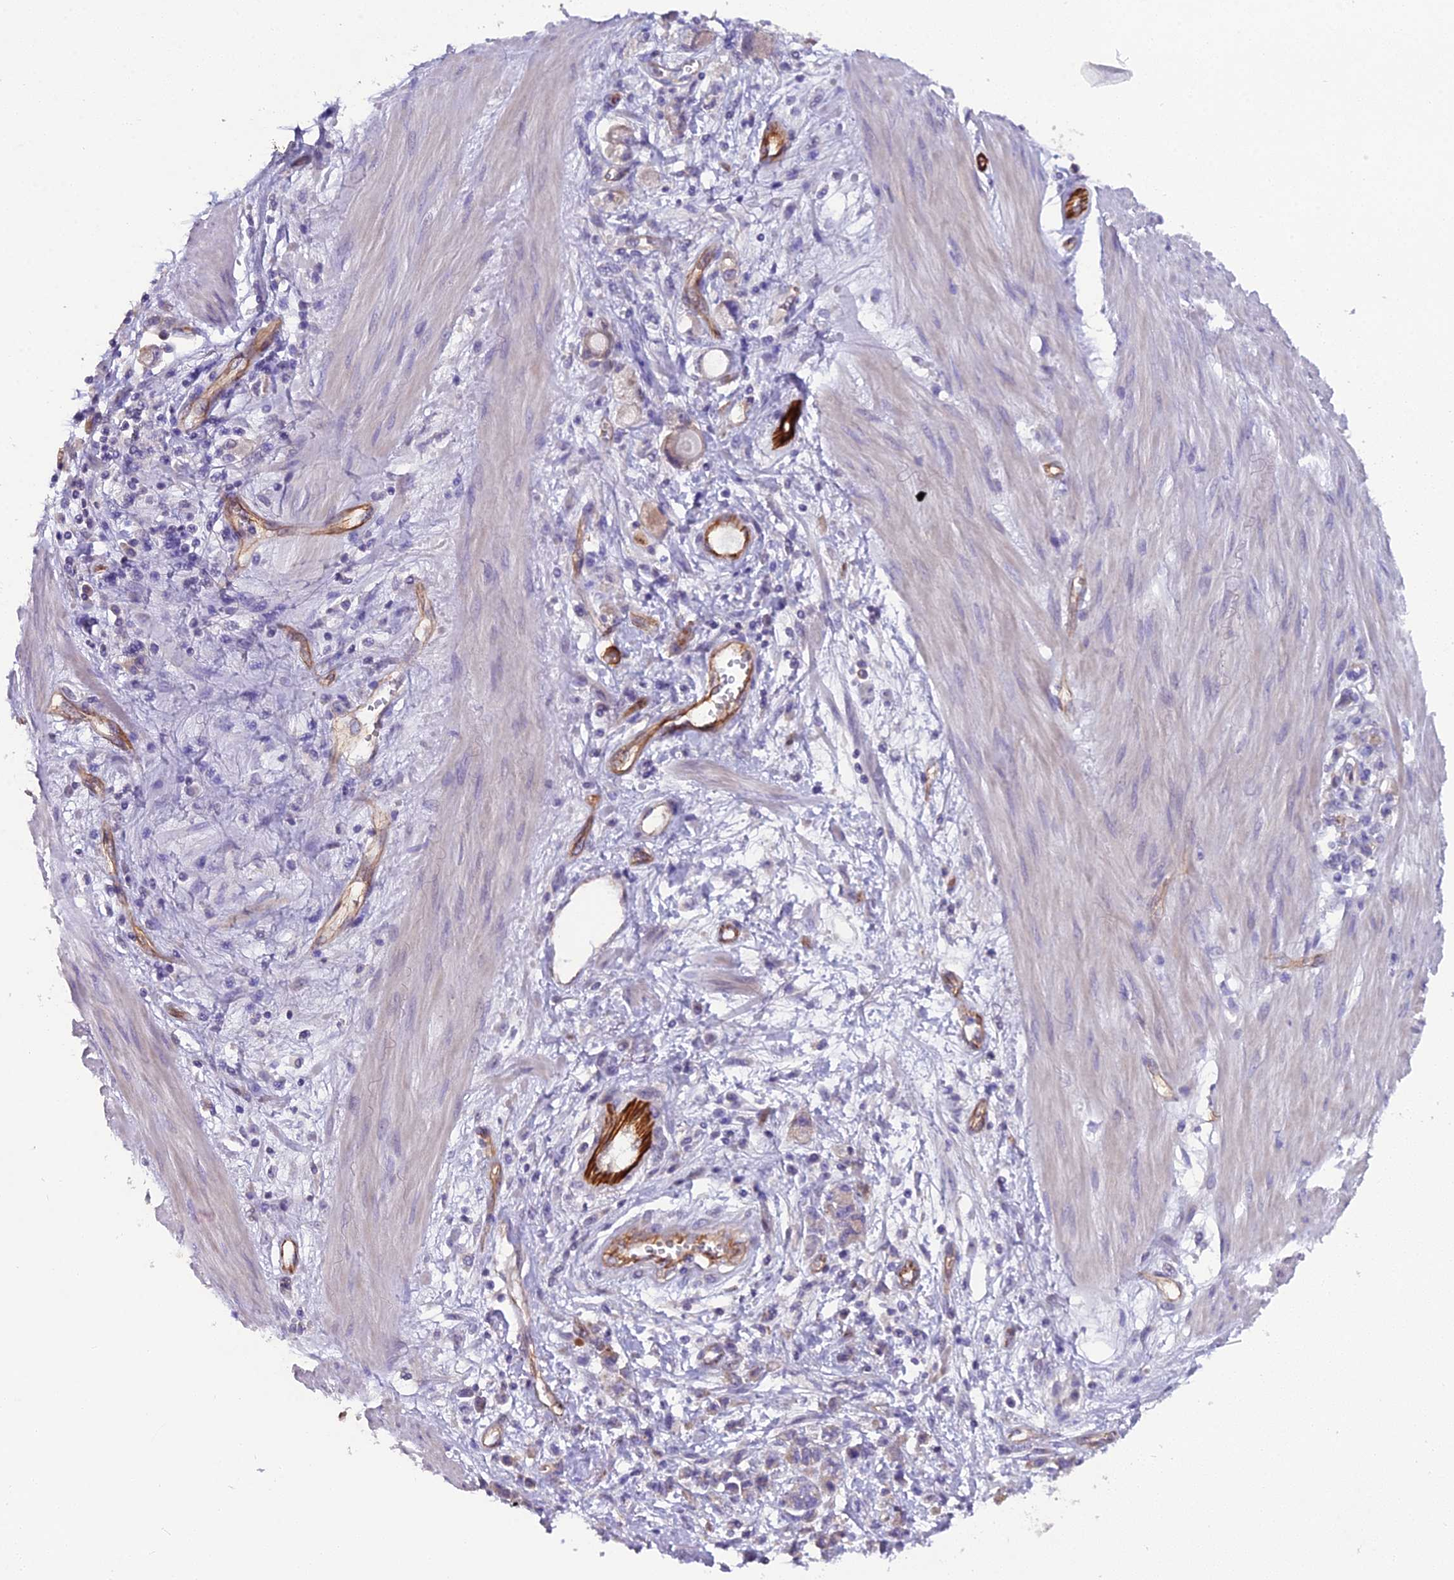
{"staining": {"intensity": "moderate", "quantity": "<25%", "location": "cytoplasmic/membranous"}, "tissue": "stomach cancer", "cell_type": "Tumor cells", "image_type": "cancer", "snomed": [{"axis": "morphology", "description": "Adenocarcinoma, NOS"}, {"axis": "topography", "description": "Stomach"}], "caption": "Stomach adenocarcinoma stained with DAB (3,3'-diaminobenzidine) immunohistochemistry shows low levels of moderate cytoplasmic/membranous expression in about <25% of tumor cells. (Stains: DAB in brown, nuclei in blue, Microscopy: brightfield microscopy at high magnification).", "gene": "CFAP47", "patient": {"sex": "female", "age": 76}}